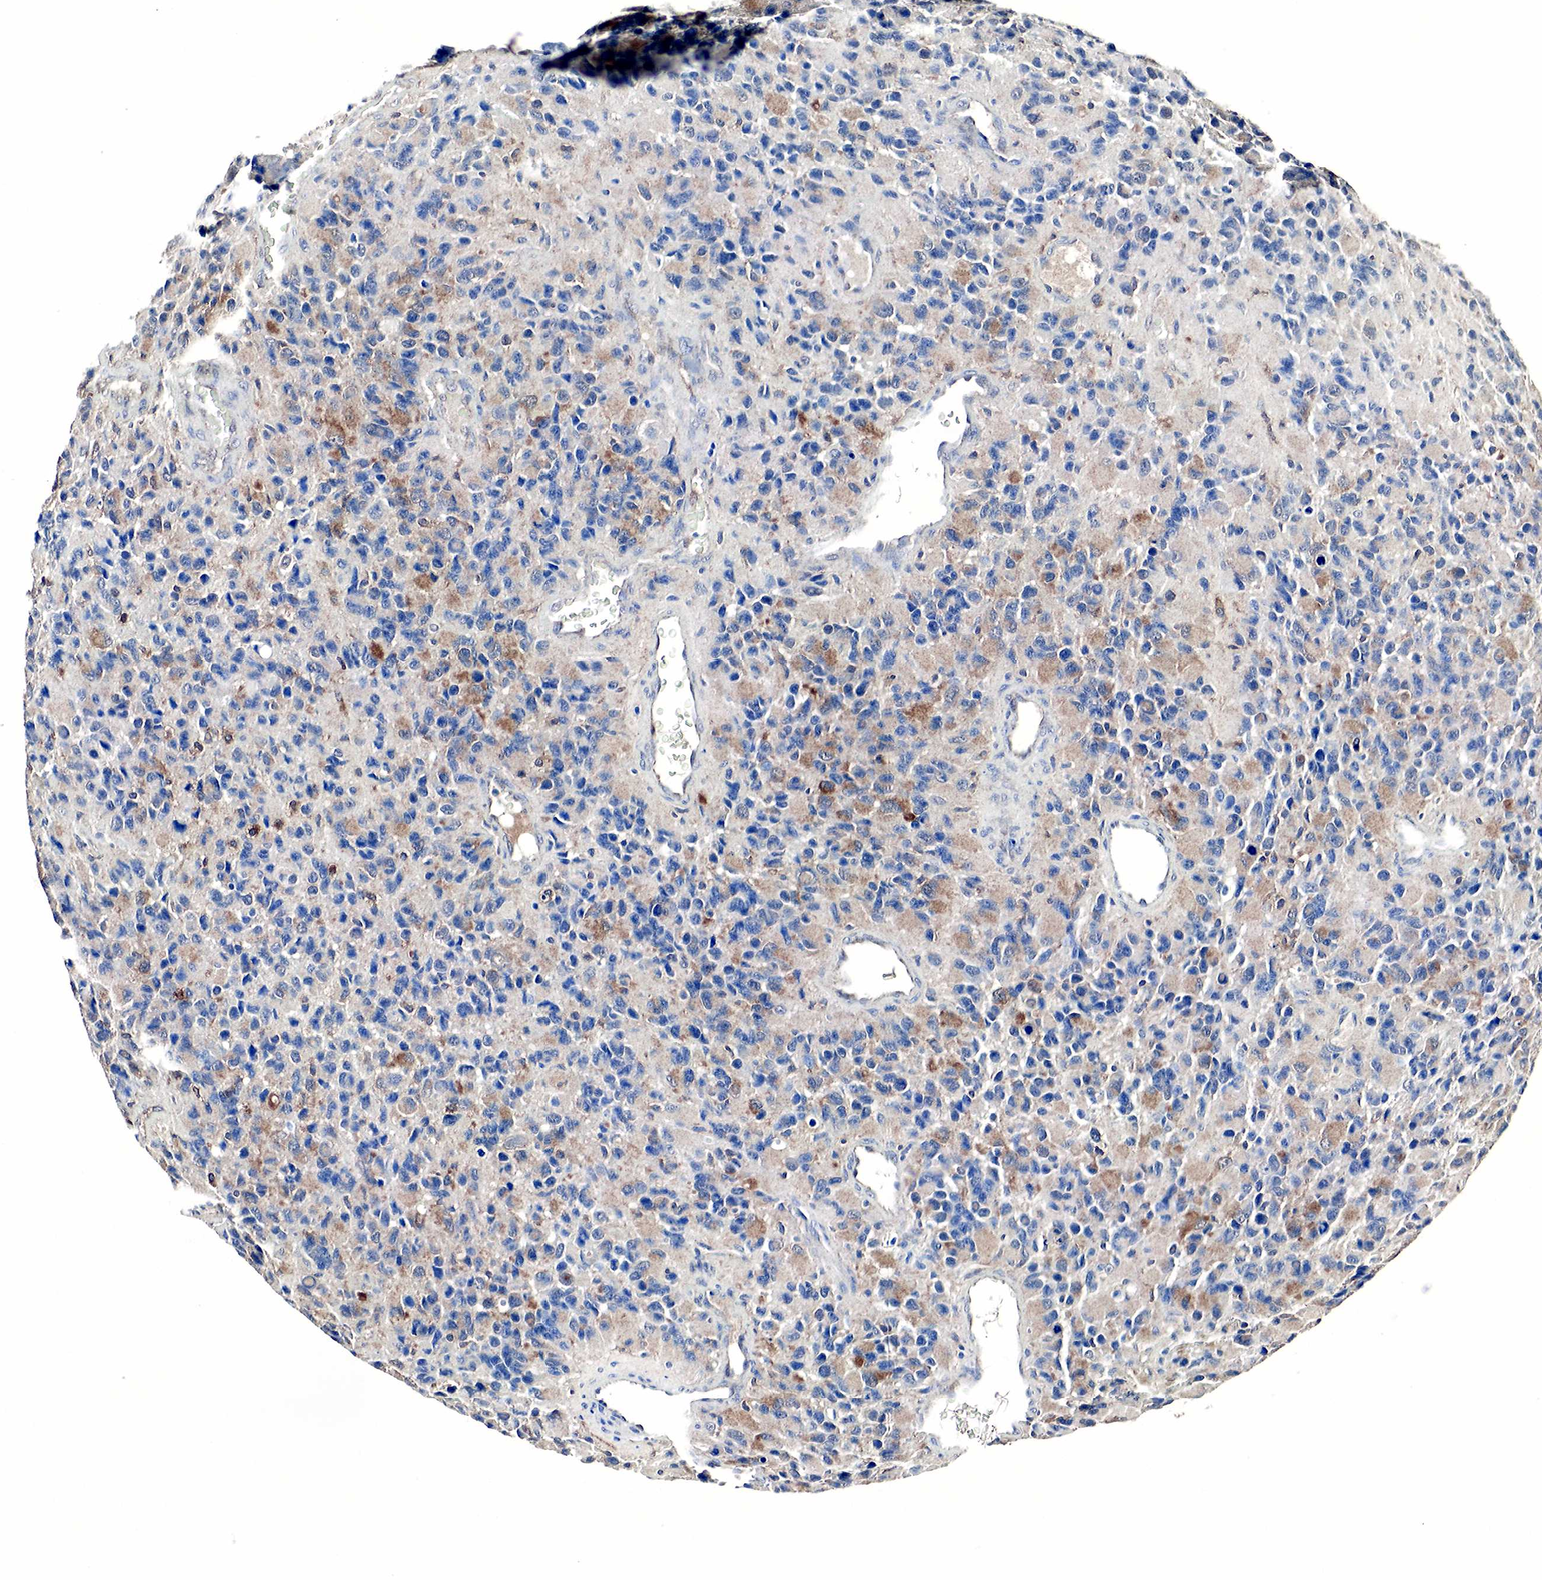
{"staining": {"intensity": "weak", "quantity": "25%-75%", "location": "cytoplasmic/membranous"}, "tissue": "glioma", "cell_type": "Tumor cells", "image_type": "cancer", "snomed": [{"axis": "morphology", "description": "Glioma, malignant, High grade"}, {"axis": "topography", "description": "Brain"}], "caption": "Human glioma stained with a protein marker shows weak staining in tumor cells.", "gene": "SPIN1", "patient": {"sex": "male", "age": 77}}